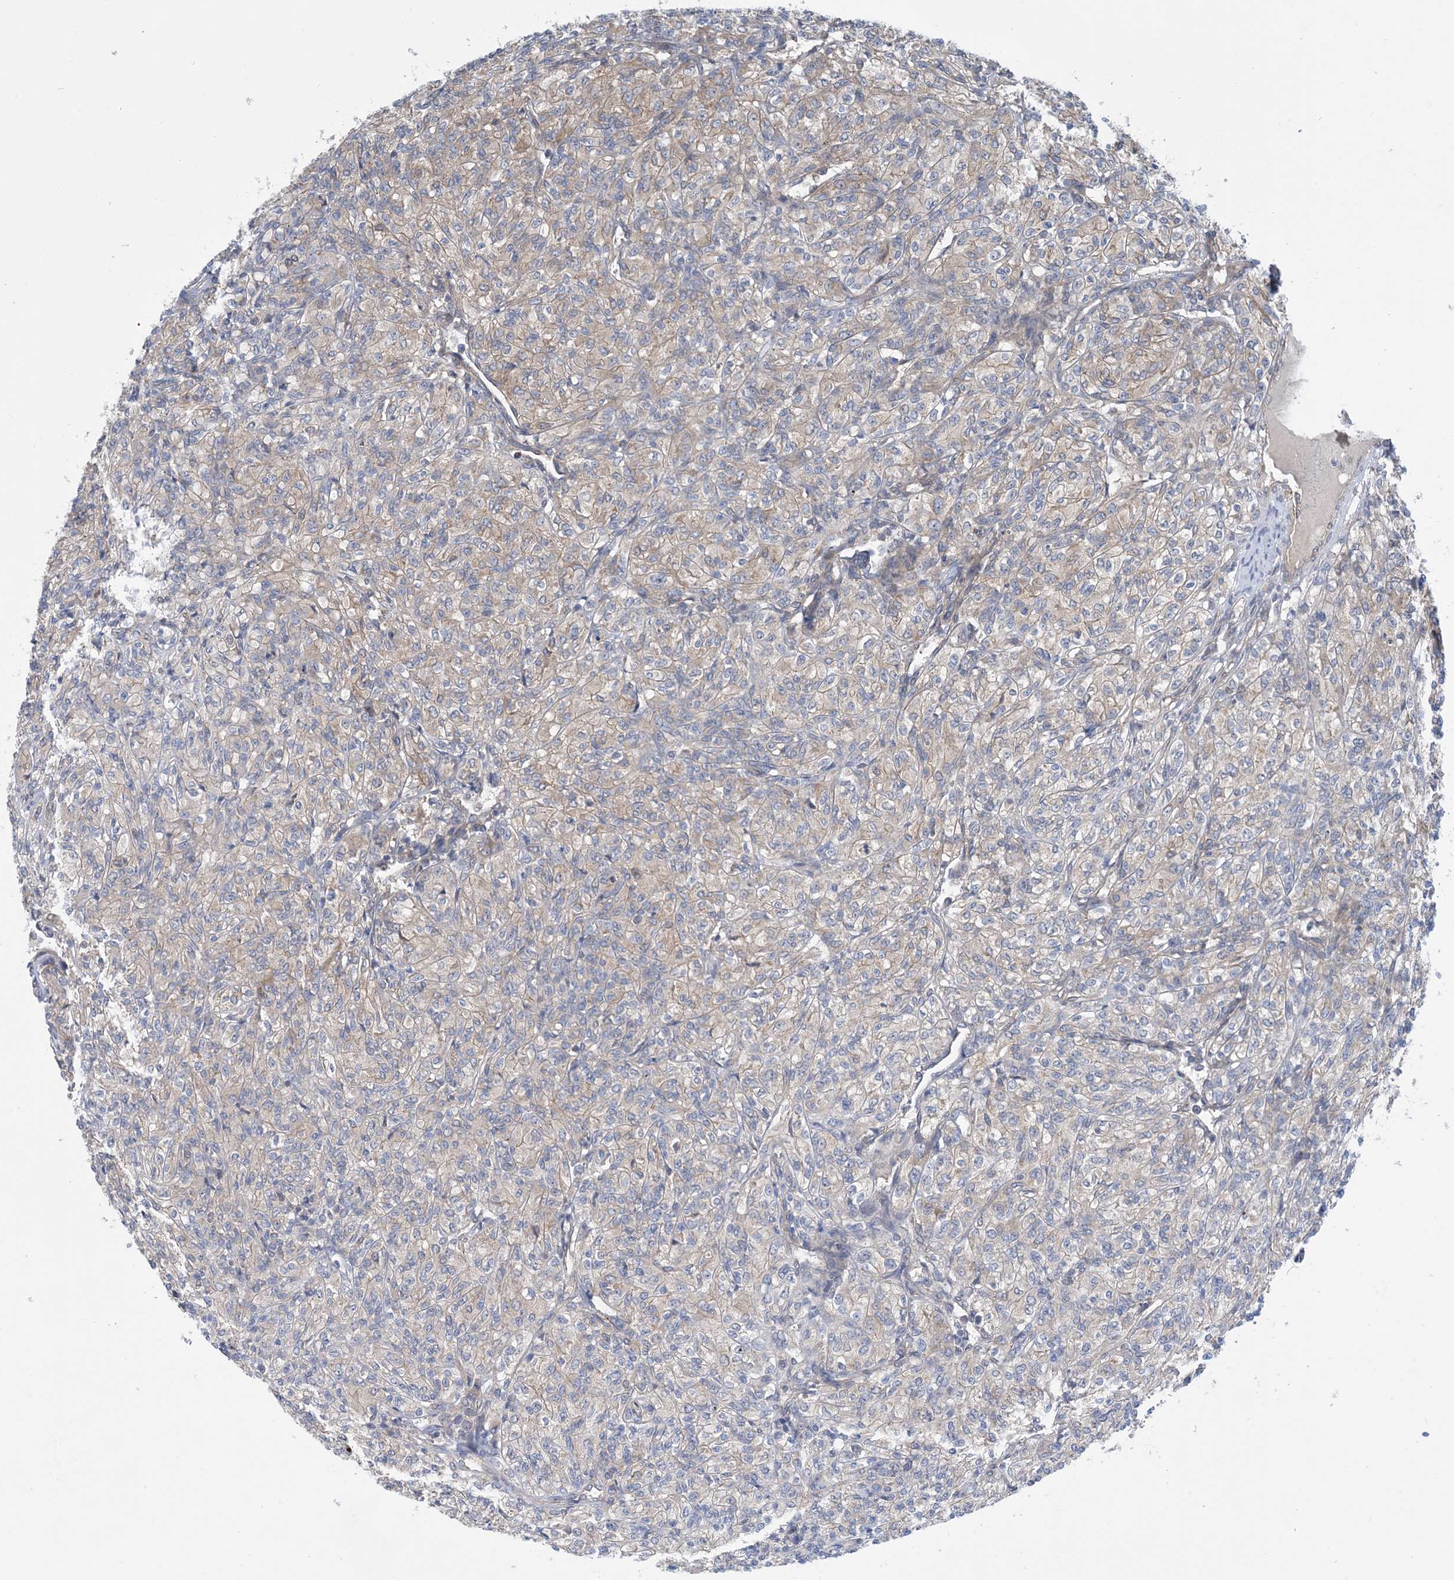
{"staining": {"intensity": "weak", "quantity": "<25%", "location": "cytoplasmic/membranous"}, "tissue": "renal cancer", "cell_type": "Tumor cells", "image_type": "cancer", "snomed": [{"axis": "morphology", "description": "Adenocarcinoma, NOS"}, {"axis": "topography", "description": "Kidney"}], "caption": "The immunohistochemistry (IHC) photomicrograph has no significant expression in tumor cells of renal cancer (adenocarcinoma) tissue. (IHC, brightfield microscopy, high magnification).", "gene": "EHBP1", "patient": {"sex": "male", "age": 77}}